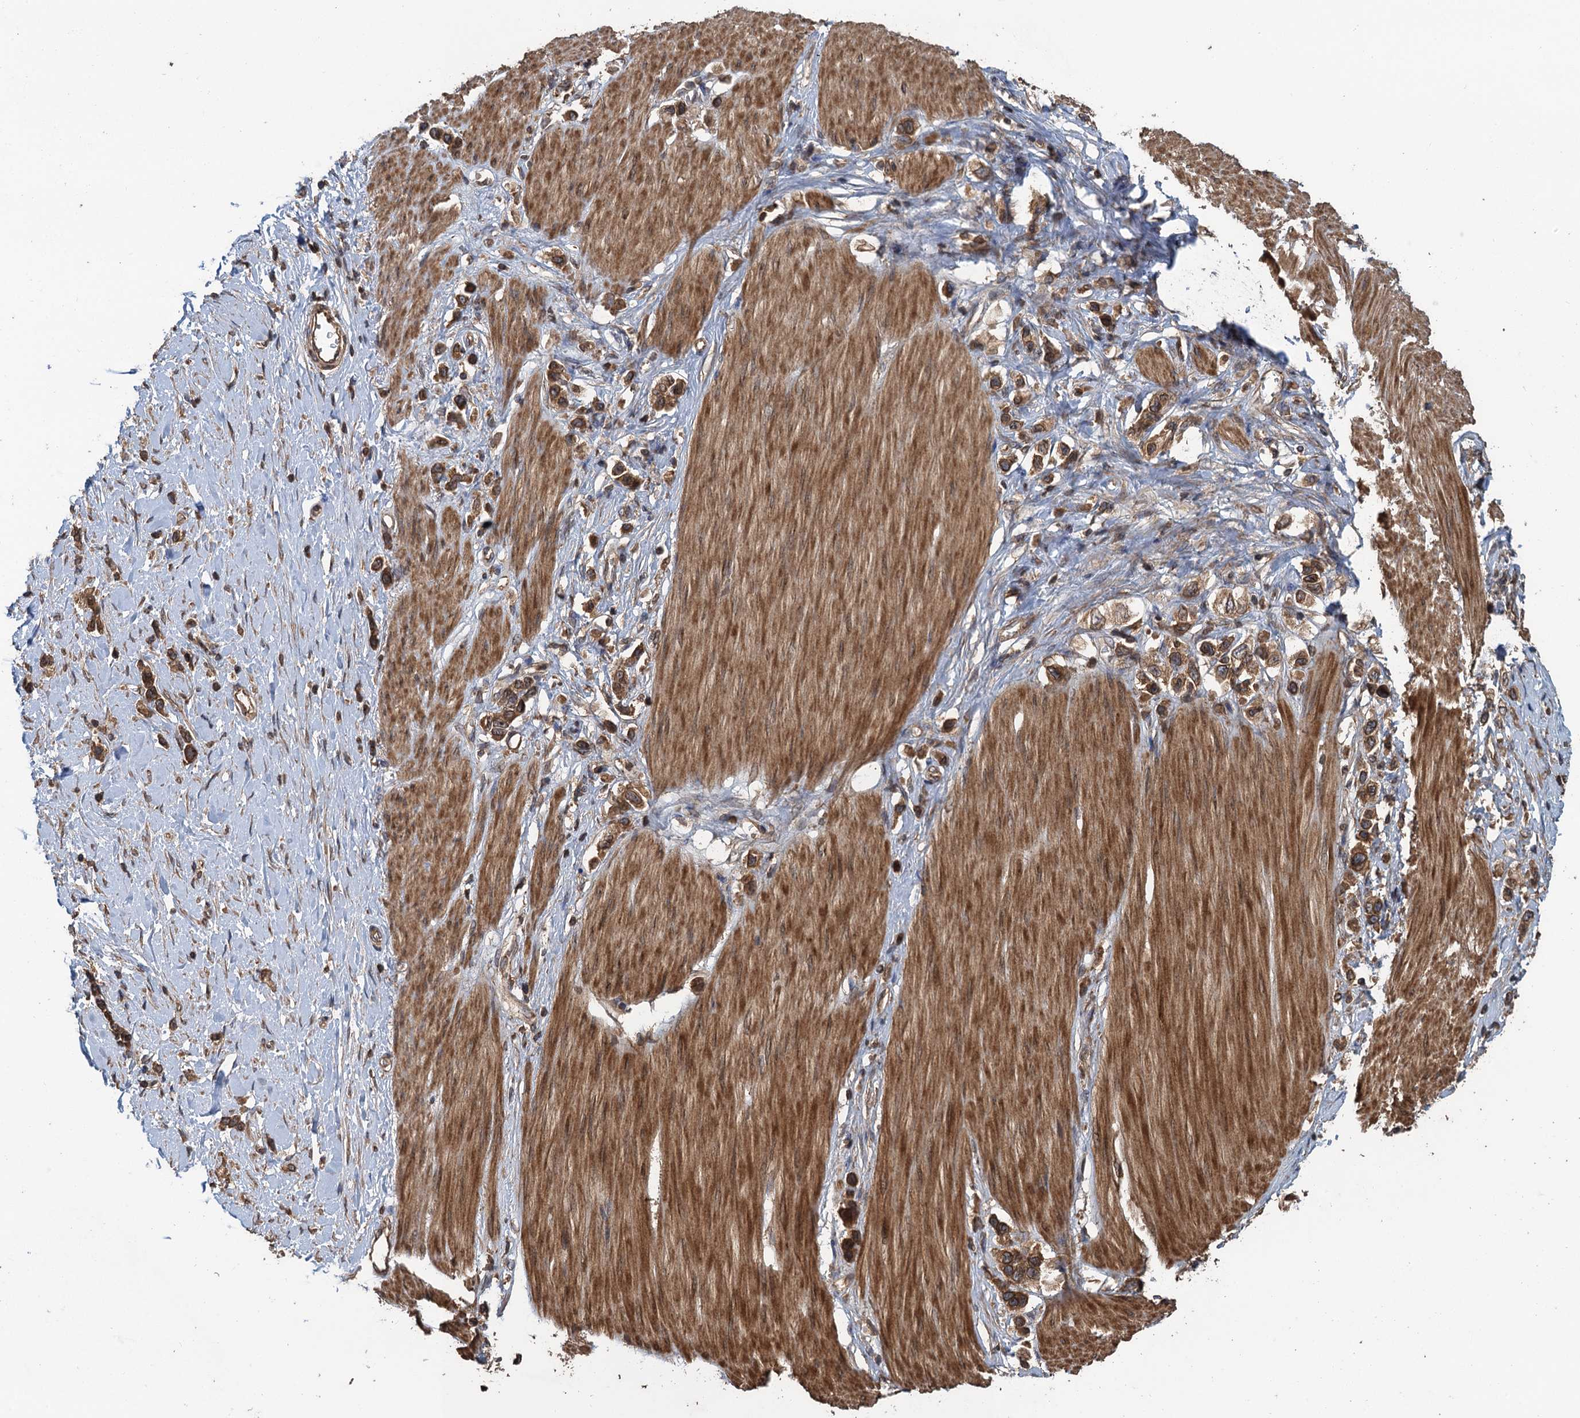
{"staining": {"intensity": "moderate", "quantity": ">75%", "location": "cytoplasmic/membranous"}, "tissue": "stomach cancer", "cell_type": "Tumor cells", "image_type": "cancer", "snomed": [{"axis": "morphology", "description": "Adenocarcinoma, NOS"}, {"axis": "topography", "description": "Stomach"}], "caption": "Protein expression analysis of human stomach cancer reveals moderate cytoplasmic/membranous expression in about >75% of tumor cells. (Brightfield microscopy of DAB IHC at high magnification).", "gene": "GLE1", "patient": {"sex": "female", "age": 65}}